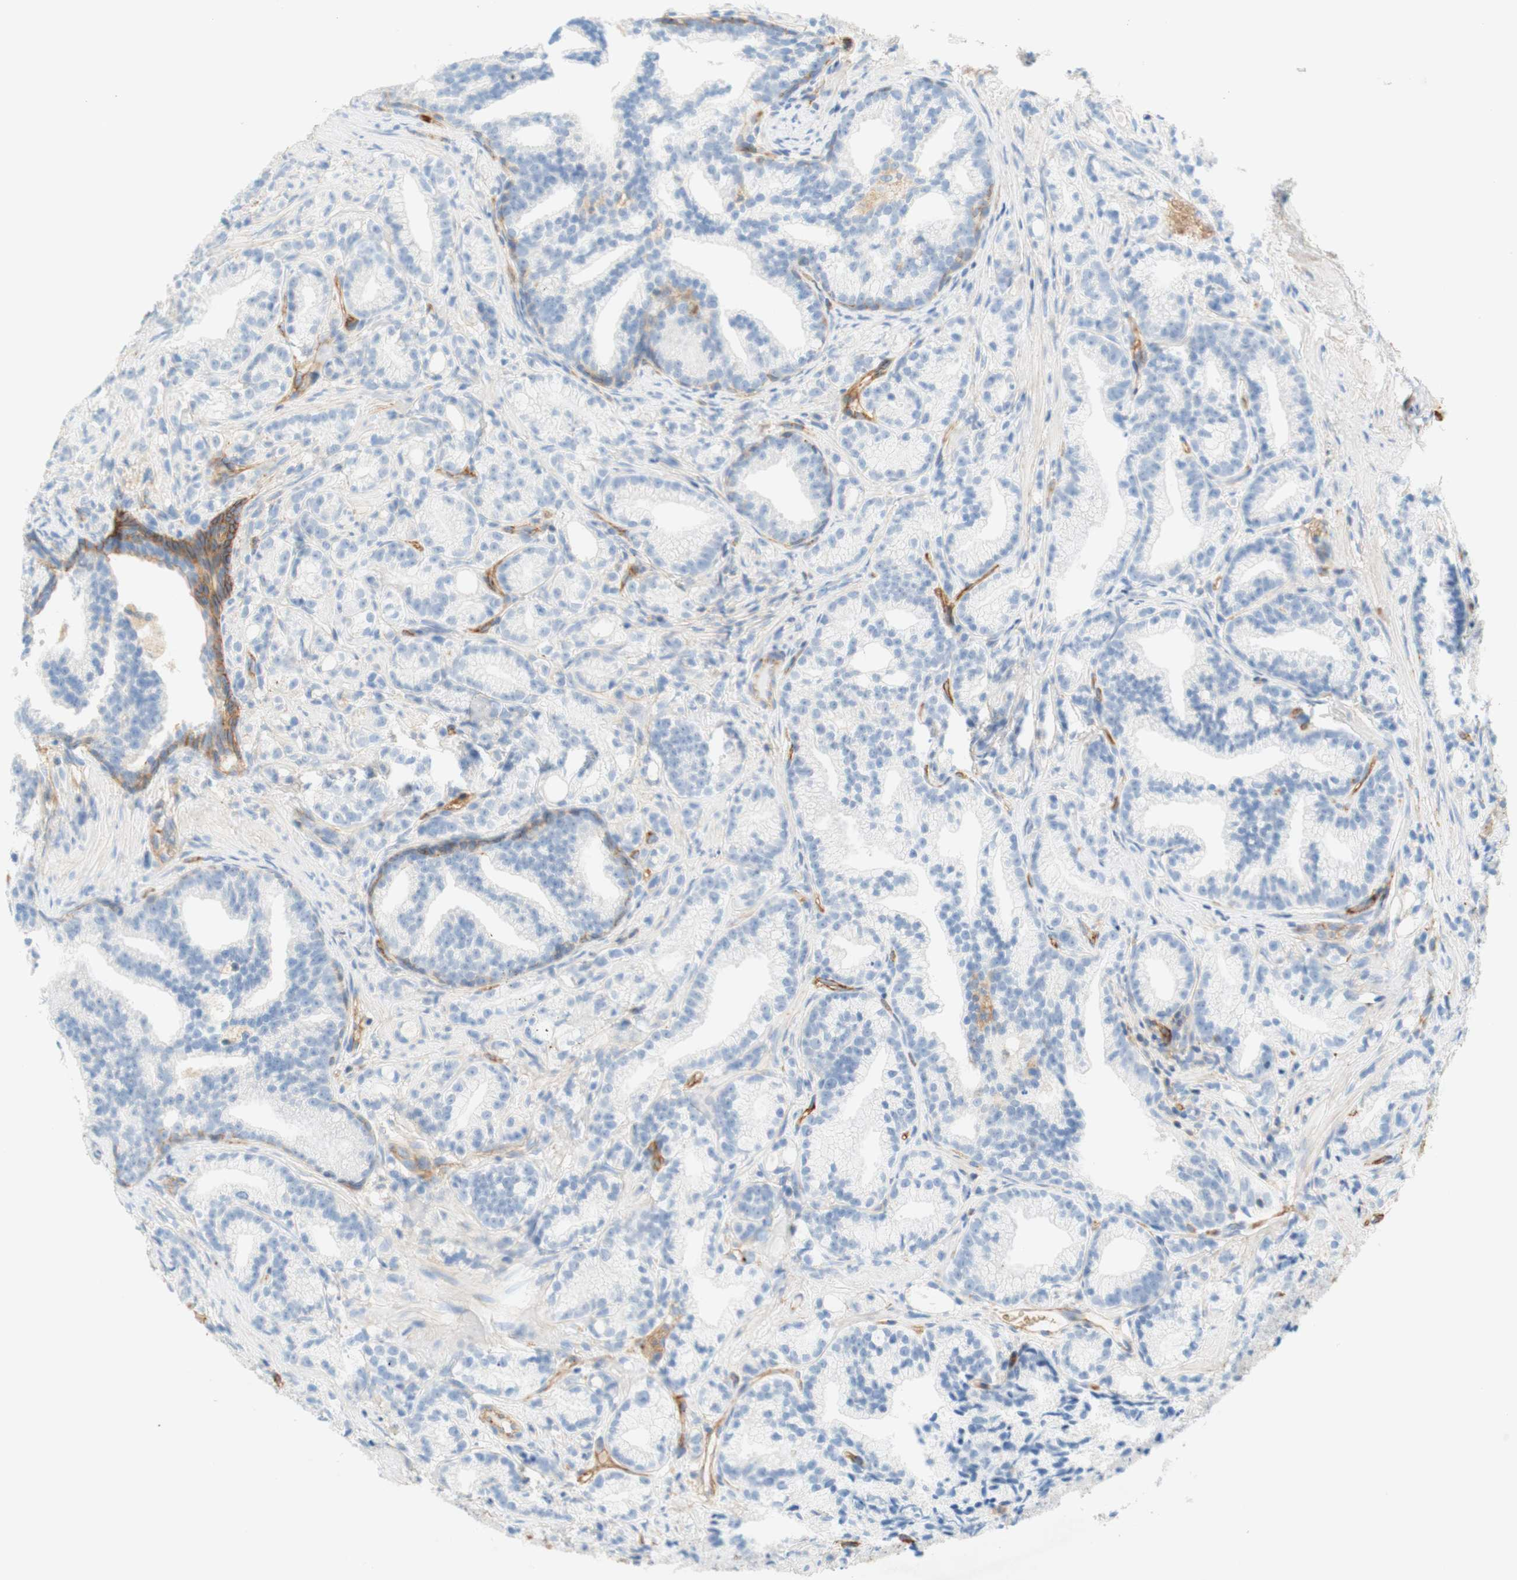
{"staining": {"intensity": "negative", "quantity": "none", "location": "none"}, "tissue": "prostate cancer", "cell_type": "Tumor cells", "image_type": "cancer", "snomed": [{"axis": "morphology", "description": "Adenocarcinoma, Low grade"}, {"axis": "topography", "description": "Prostate"}], "caption": "This image is of prostate cancer (adenocarcinoma (low-grade)) stained with immunohistochemistry to label a protein in brown with the nuclei are counter-stained blue. There is no expression in tumor cells.", "gene": "STOM", "patient": {"sex": "male", "age": 89}}